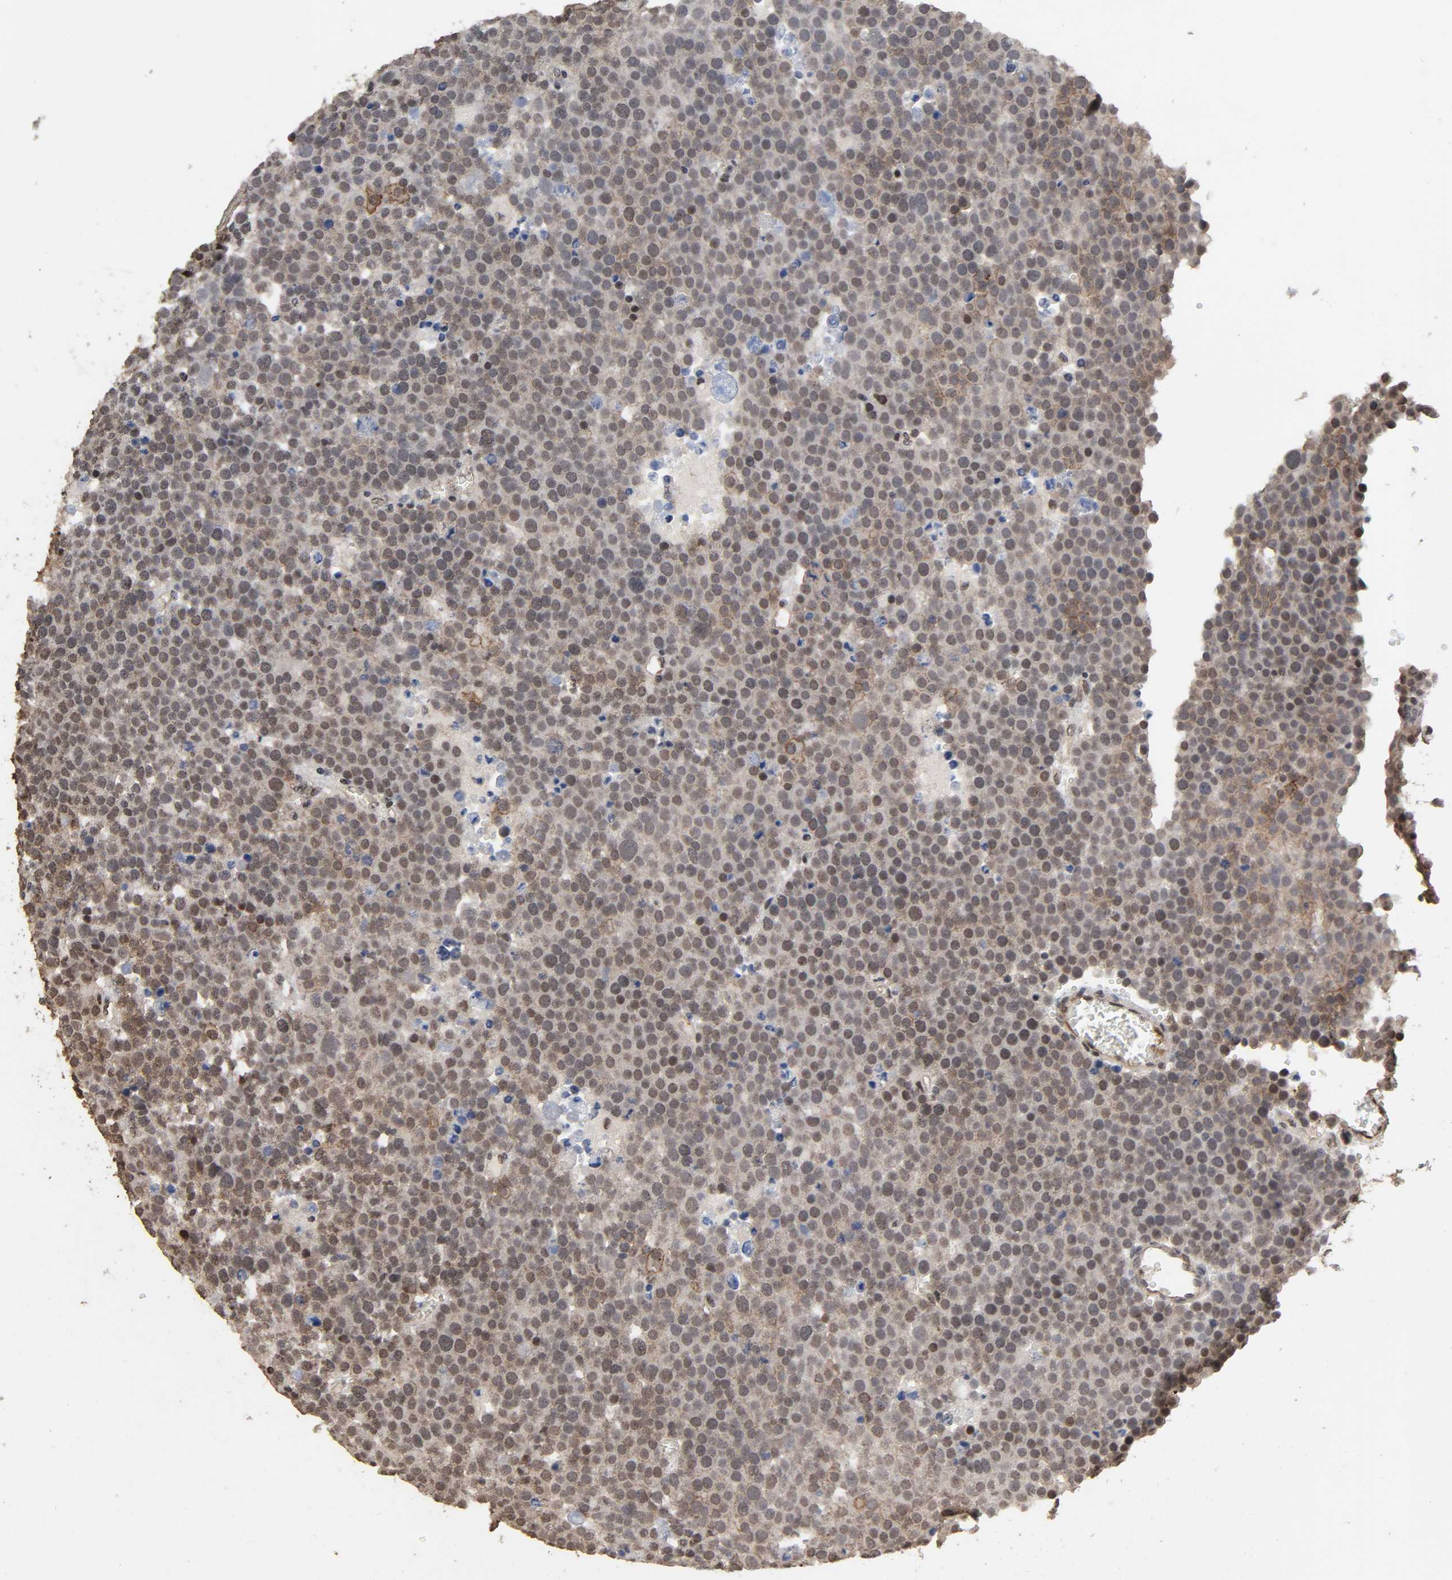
{"staining": {"intensity": "weak", "quantity": ">75%", "location": "cytoplasmic/membranous,nuclear"}, "tissue": "testis cancer", "cell_type": "Tumor cells", "image_type": "cancer", "snomed": [{"axis": "morphology", "description": "Seminoma, NOS"}, {"axis": "topography", "description": "Testis"}], "caption": "DAB immunohistochemical staining of testis cancer displays weak cytoplasmic/membranous and nuclear protein positivity in about >75% of tumor cells.", "gene": "AHNAK2", "patient": {"sex": "male", "age": 71}}